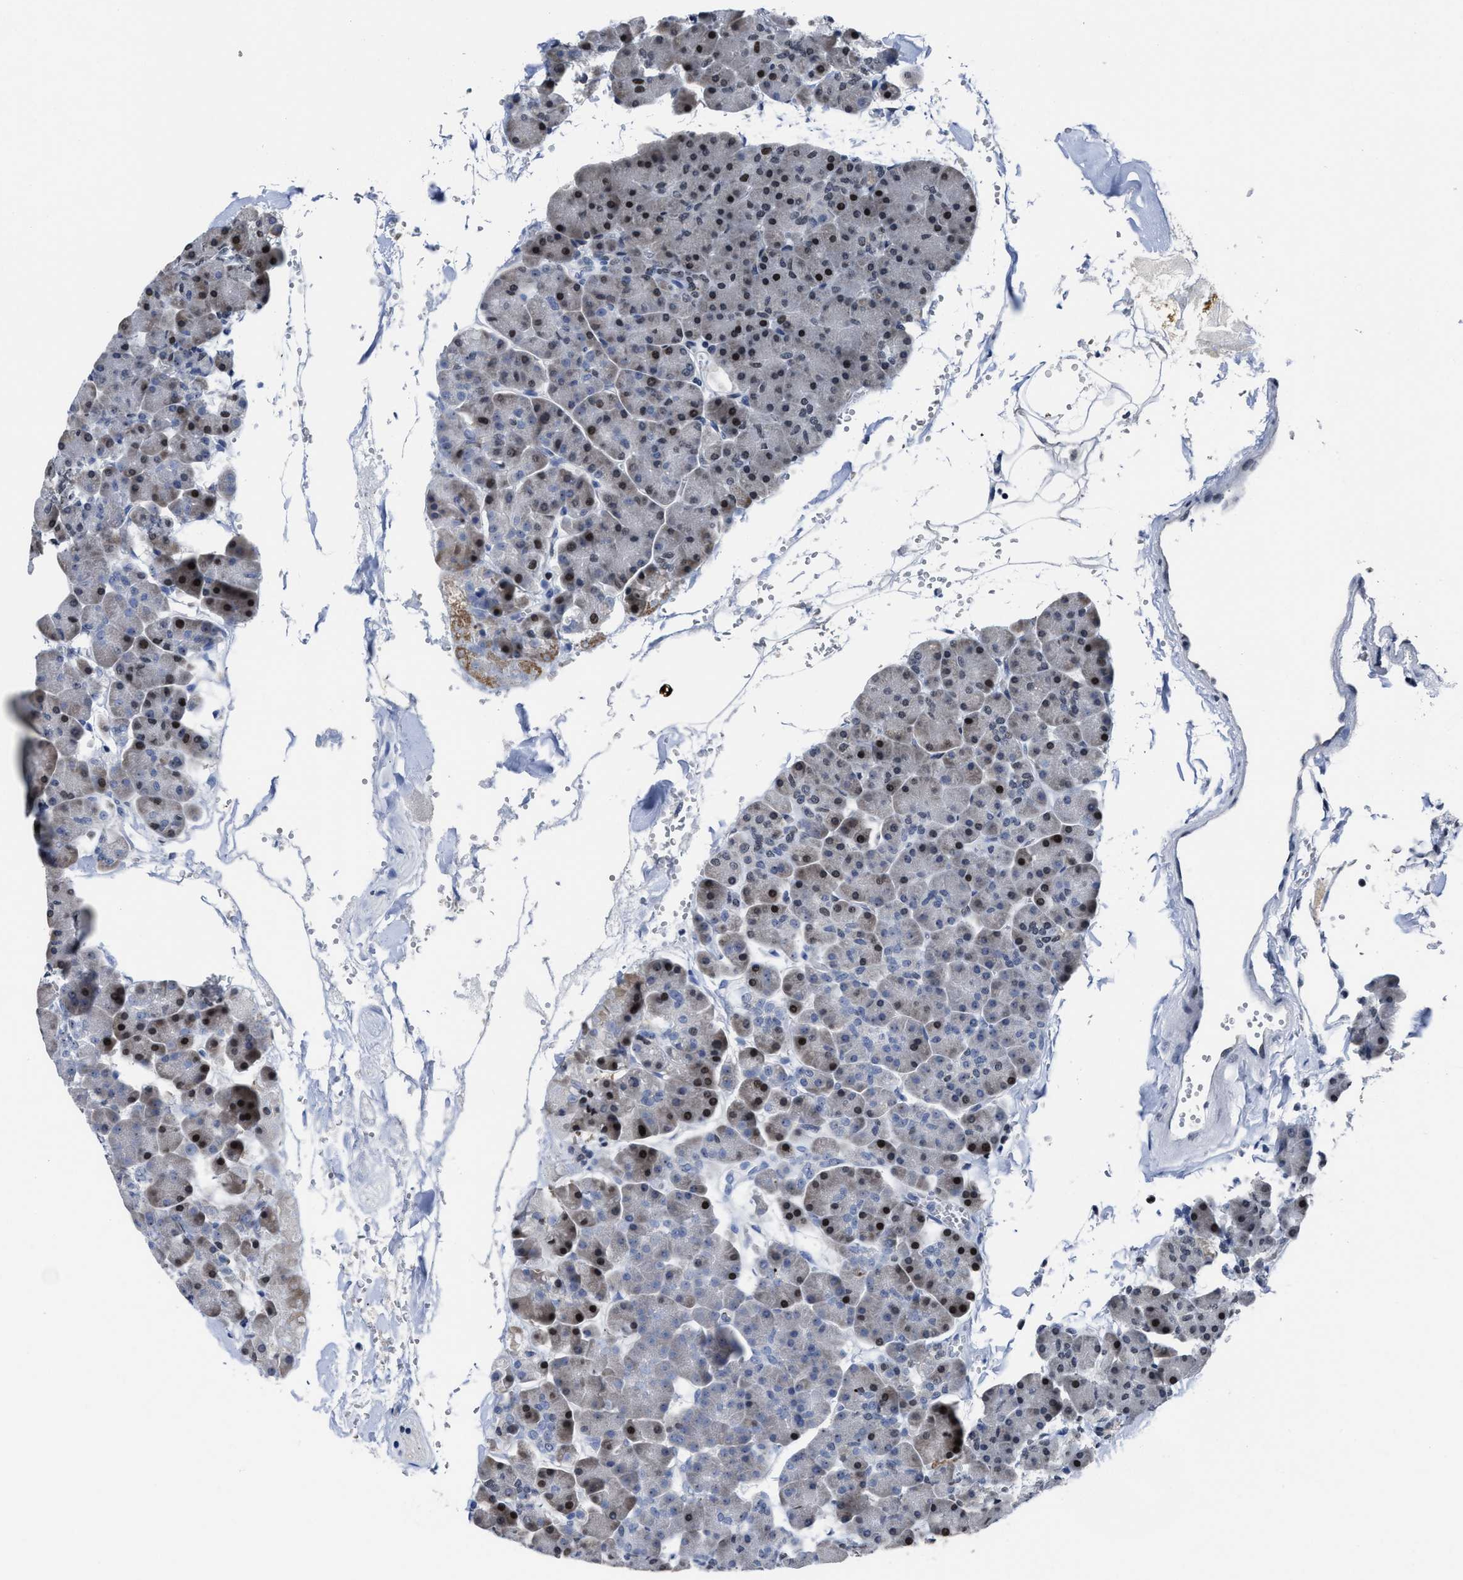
{"staining": {"intensity": "moderate", "quantity": "<25%", "location": "nuclear"}, "tissue": "pancreas", "cell_type": "Exocrine glandular cells", "image_type": "normal", "snomed": [{"axis": "morphology", "description": "Normal tissue, NOS"}, {"axis": "topography", "description": "Pancreas"}], "caption": "A photomicrograph of pancreas stained for a protein reveals moderate nuclear brown staining in exocrine glandular cells. The staining was performed using DAB (3,3'-diaminobenzidine), with brown indicating positive protein expression. Nuclei are stained blue with hematoxylin.", "gene": "MARCKSL1", "patient": {"sex": "male", "age": 35}}